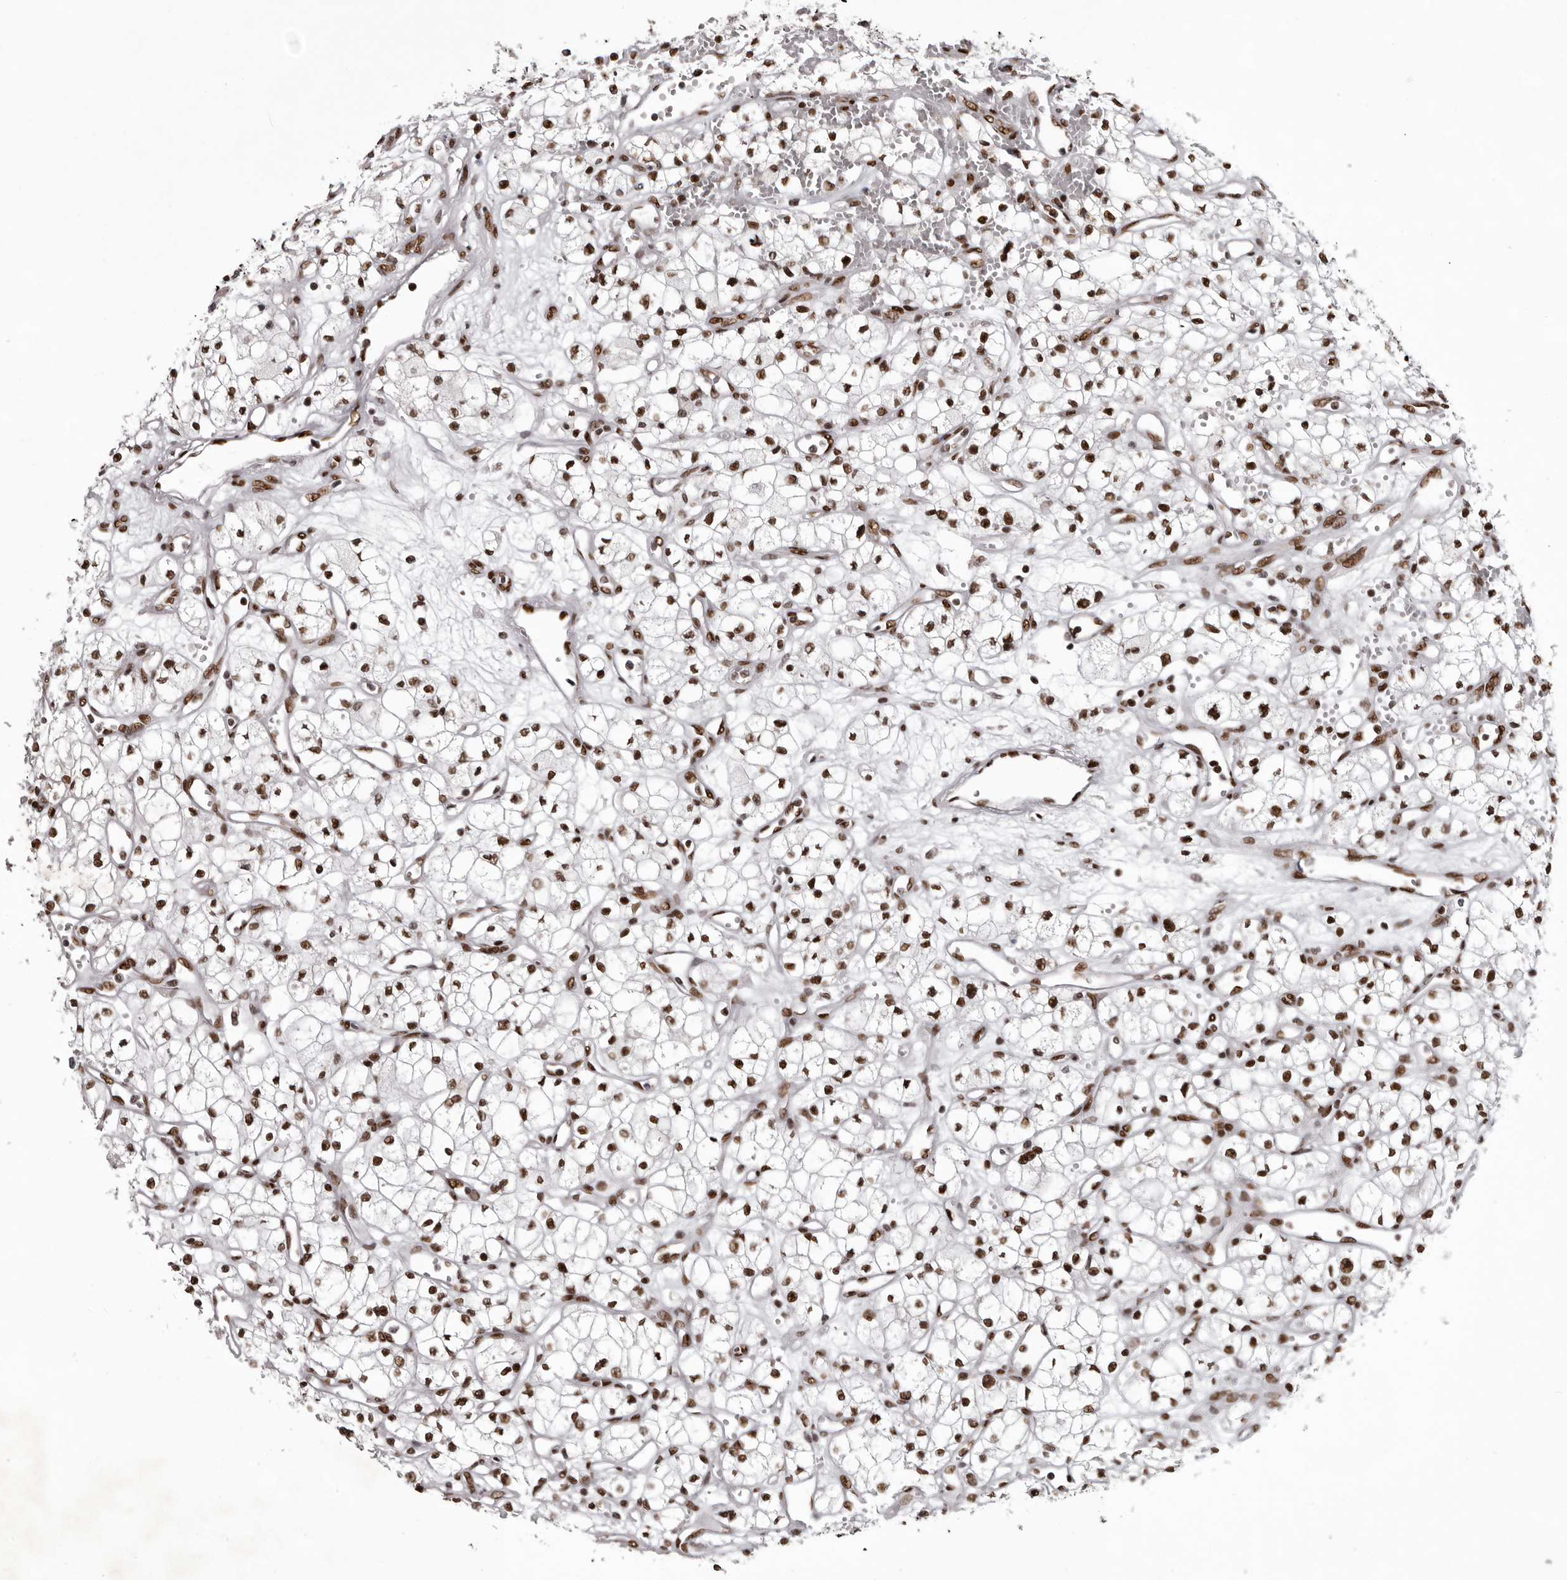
{"staining": {"intensity": "strong", "quantity": ">75%", "location": "nuclear"}, "tissue": "renal cancer", "cell_type": "Tumor cells", "image_type": "cancer", "snomed": [{"axis": "morphology", "description": "Adenocarcinoma, NOS"}, {"axis": "topography", "description": "Kidney"}], "caption": "Strong nuclear expression is appreciated in about >75% of tumor cells in renal adenocarcinoma. Immunohistochemistry stains the protein of interest in brown and the nuclei are stained blue.", "gene": "NUMA1", "patient": {"sex": "male", "age": 59}}